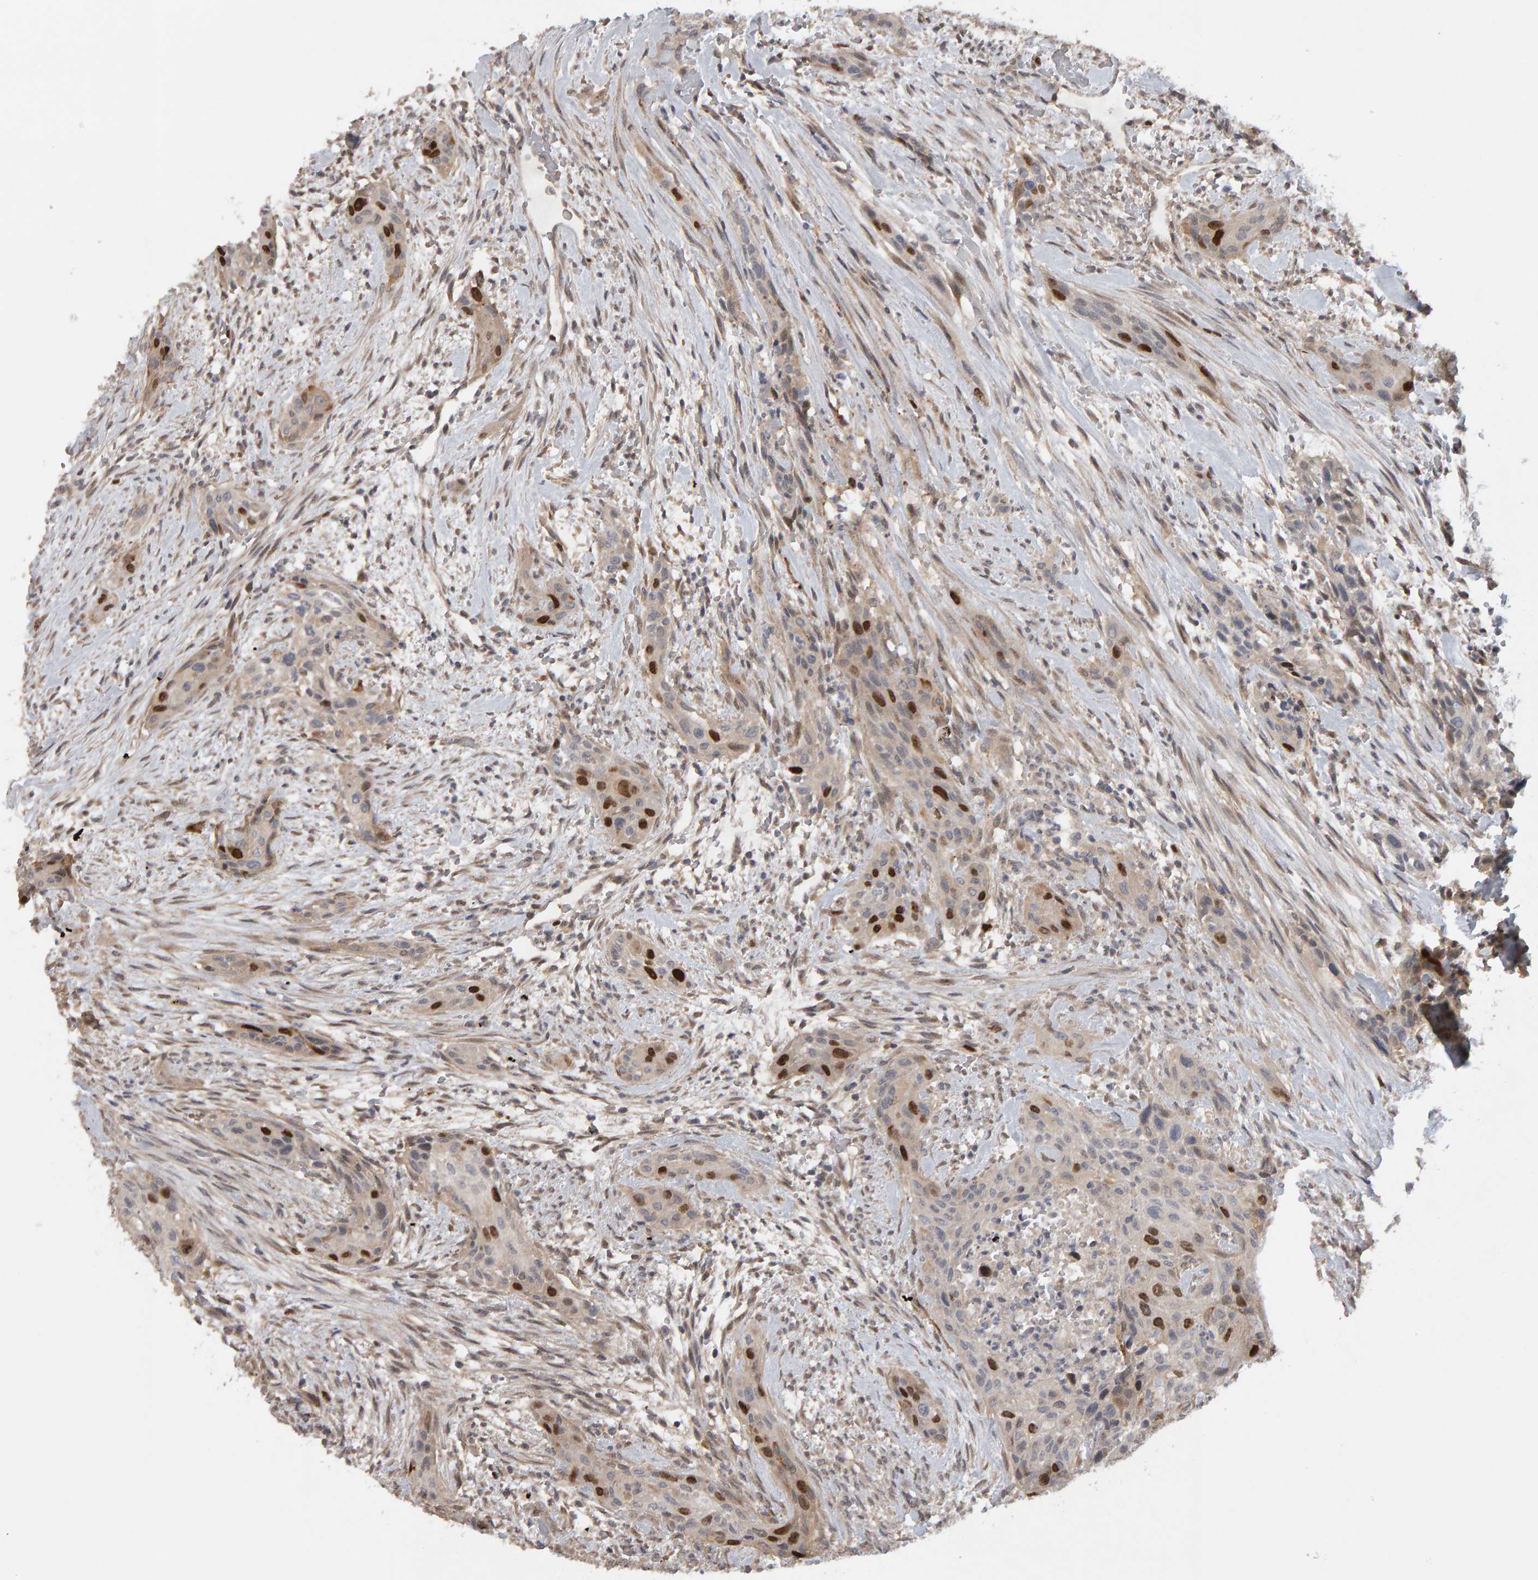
{"staining": {"intensity": "strong", "quantity": "<25%", "location": "nuclear"}, "tissue": "urothelial cancer", "cell_type": "Tumor cells", "image_type": "cancer", "snomed": [{"axis": "morphology", "description": "Urothelial carcinoma, High grade"}, {"axis": "topography", "description": "Urinary bladder"}], "caption": "Tumor cells show medium levels of strong nuclear expression in approximately <25% of cells in urothelial cancer. (Stains: DAB in brown, nuclei in blue, Microscopy: brightfield microscopy at high magnification).", "gene": "CDCA5", "patient": {"sex": "male", "age": 35}}